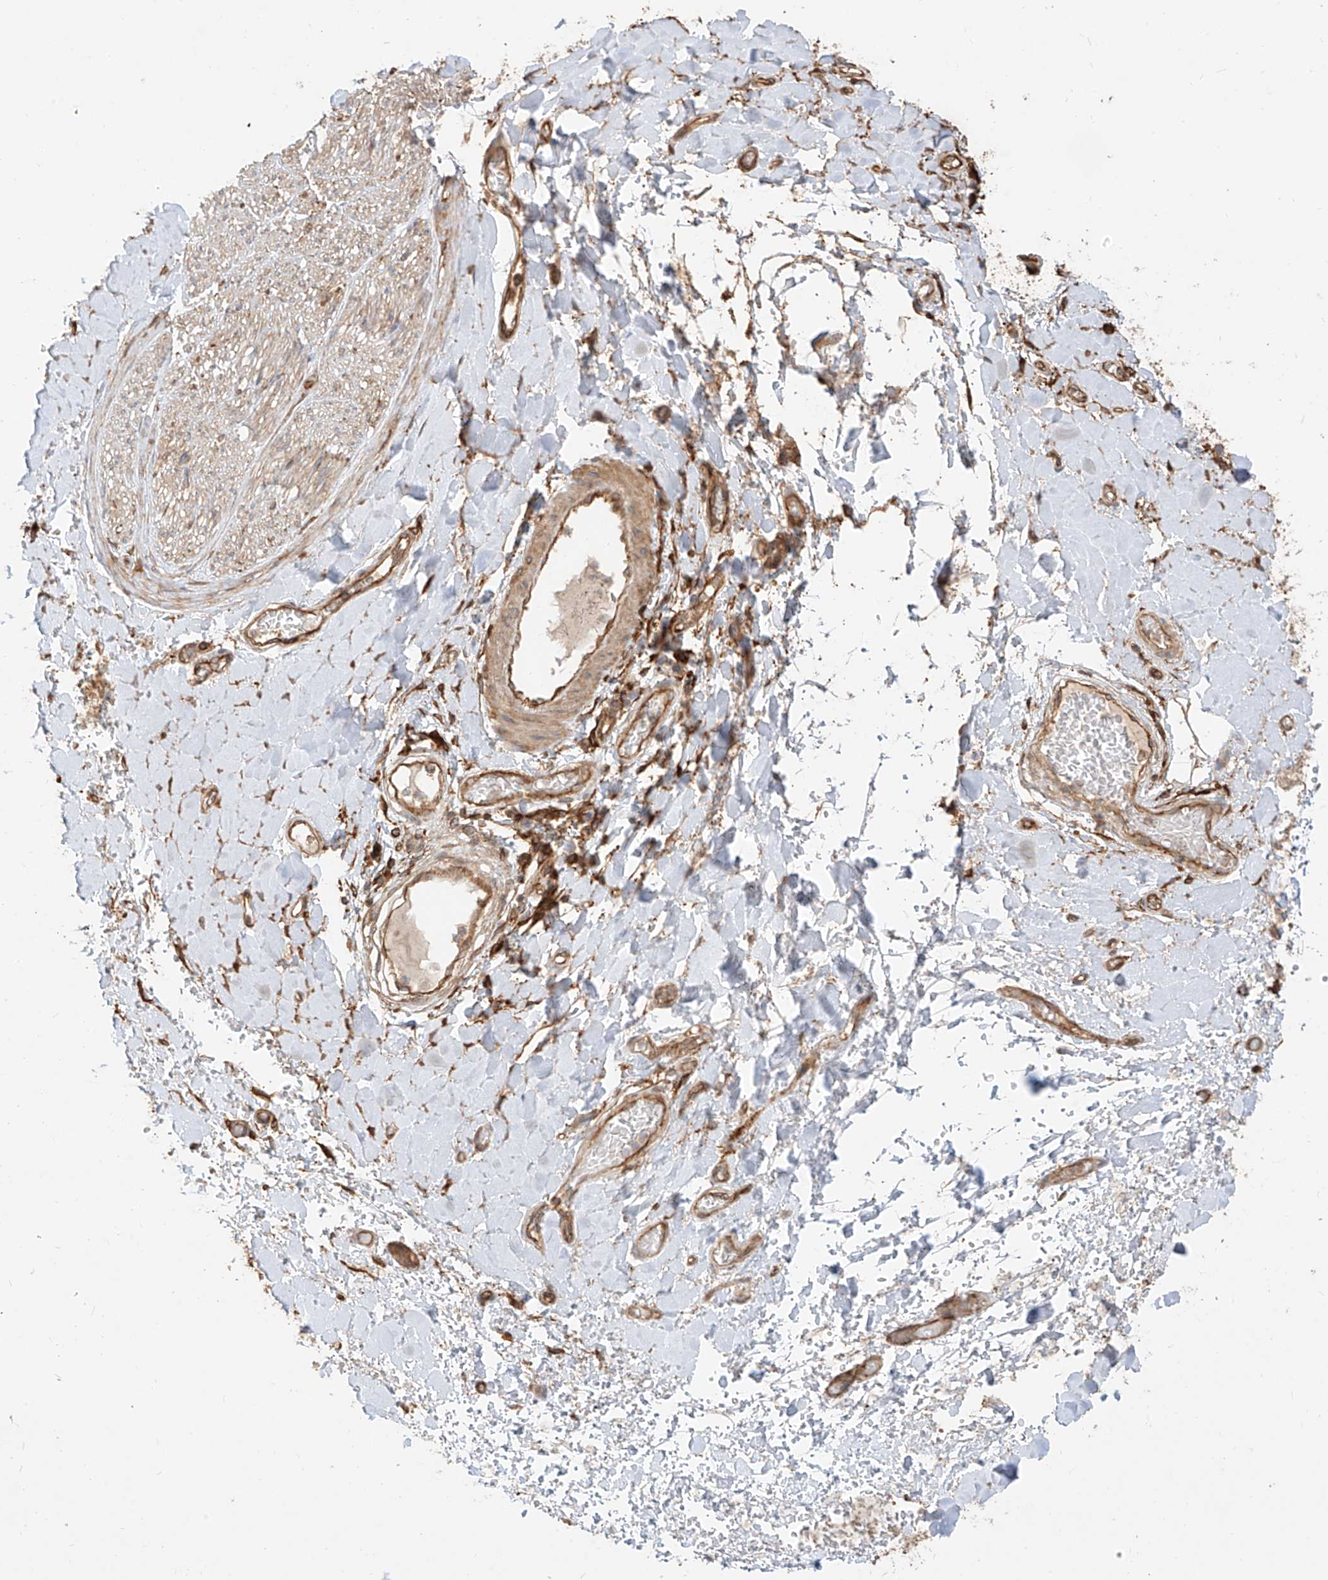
{"staining": {"intensity": "moderate", "quantity": "25%-75%", "location": "cytoplasmic/membranous"}, "tissue": "adipose tissue", "cell_type": "Adipocytes", "image_type": "normal", "snomed": [{"axis": "morphology", "description": "Normal tissue, NOS"}, {"axis": "morphology", "description": "Adenocarcinoma, NOS"}, {"axis": "topography", "description": "Stomach, upper"}, {"axis": "topography", "description": "Peripheral nerve tissue"}], "caption": "Immunohistochemical staining of benign adipose tissue reveals moderate cytoplasmic/membranous protein staining in about 25%-75% of adipocytes.", "gene": "SNX9", "patient": {"sex": "male", "age": 62}}